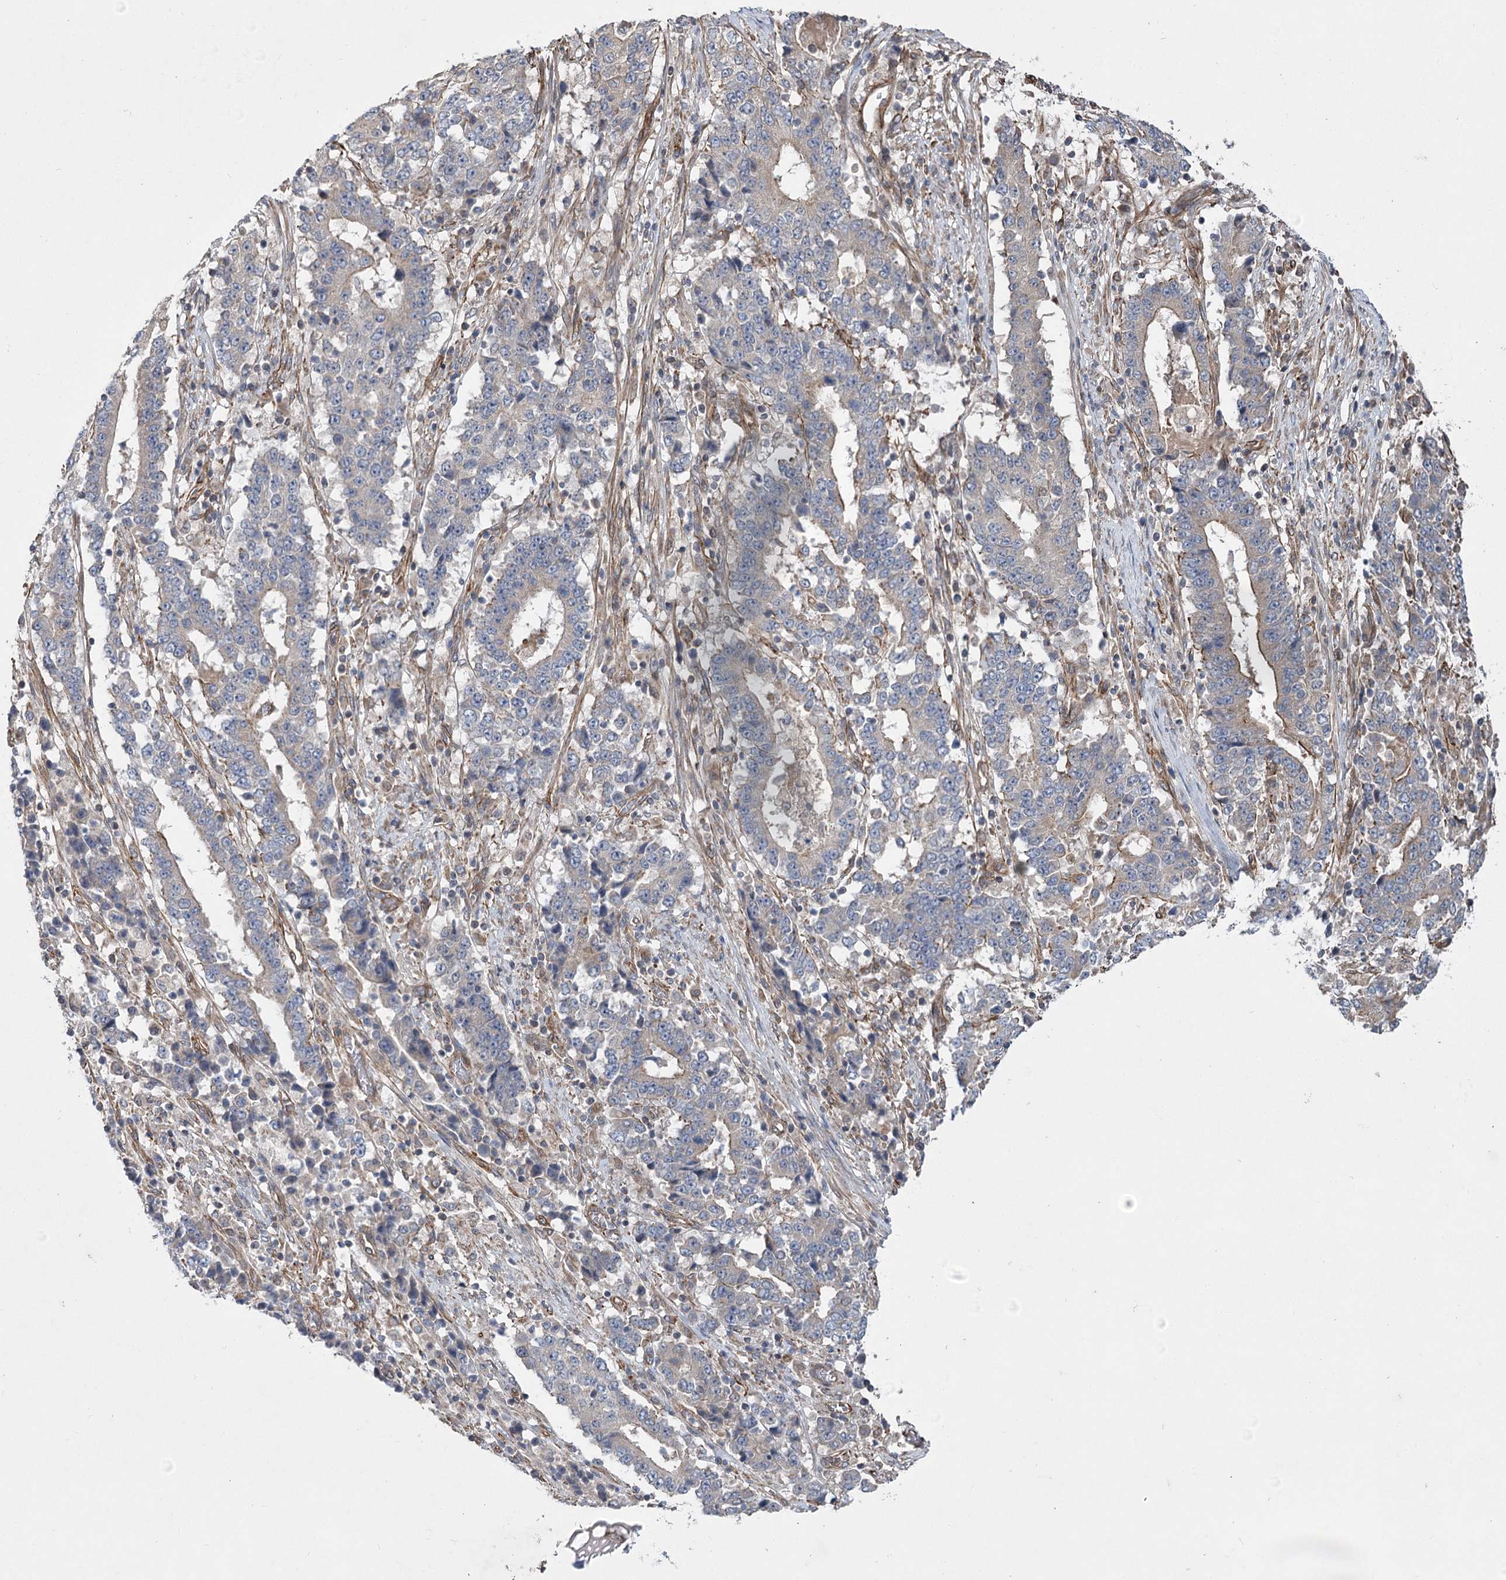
{"staining": {"intensity": "negative", "quantity": "none", "location": "none"}, "tissue": "stomach cancer", "cell_type": "Tumor cells", "image_type": "cancer", "snomed": [{"axis": "morphology", "description": "Adenocarcinoma, NOS"}, {"axis": "topography", "description": "Stomach"}], "caption": "Immunohistochemistry image of neoplastic tissue: human adenocarcinoma (stomach) stained with DAB reveals no significant protein expression in tumor cells.", "gene": "RWDD4", "patient": {"sex": "male", "age": 59}}